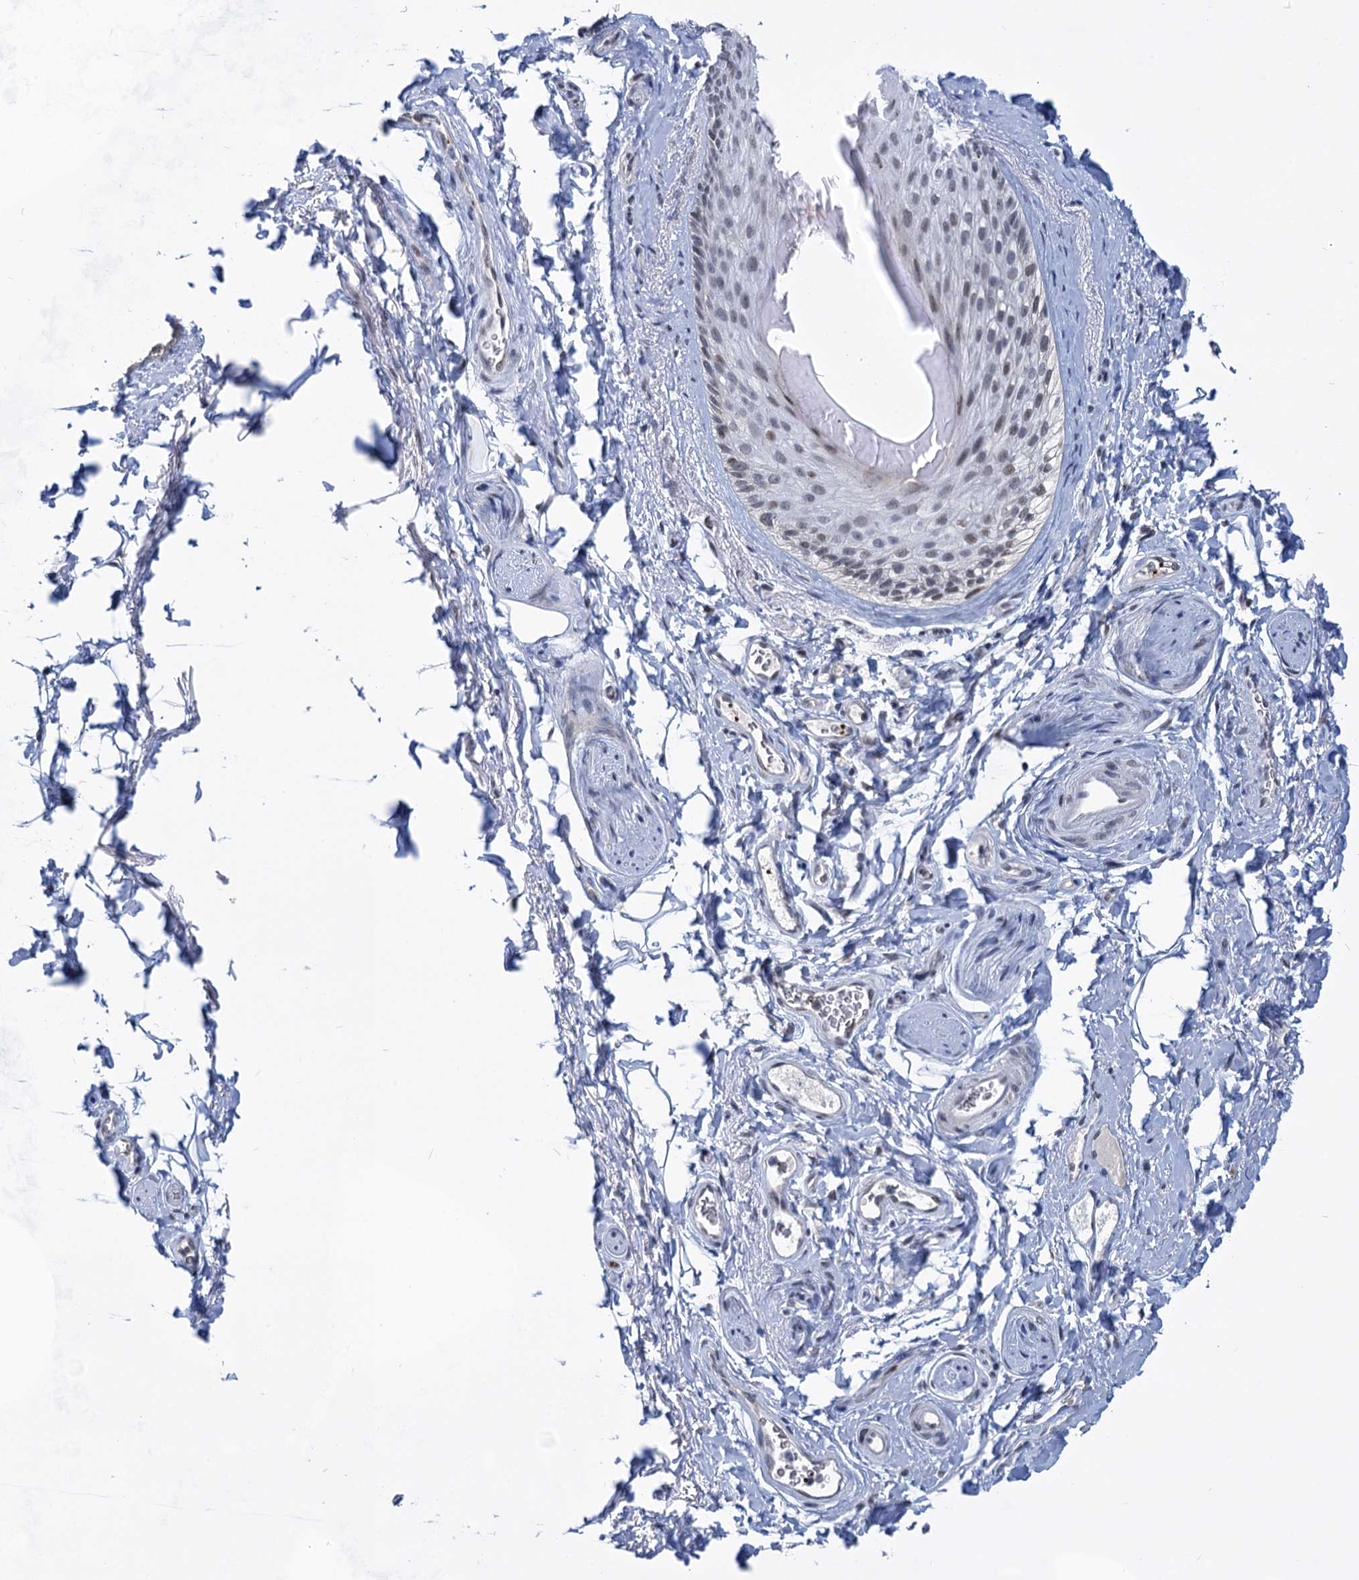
{"staining": {"intensity": "weak", "quantity": "<25%", "location": "nuclear"}, "tissue": "skin", "cell_type": "Epidermal cells", "image_type": "normal", "snomed": [{"axis": "morphology", "description": "Normal tissue, NOS"}, {"axis": "topography", "description": "Anal"}], "caption": "There is no significant staining in epidermal cells of skin. (Stains: DAB (3,3'-diaminobenzidine) IHC with hematoxylin counter stain, Microscopy: brightfield microscopy at high magnification).", "gene": "MON2", "patient": {"sex": "male", "age": 44}}